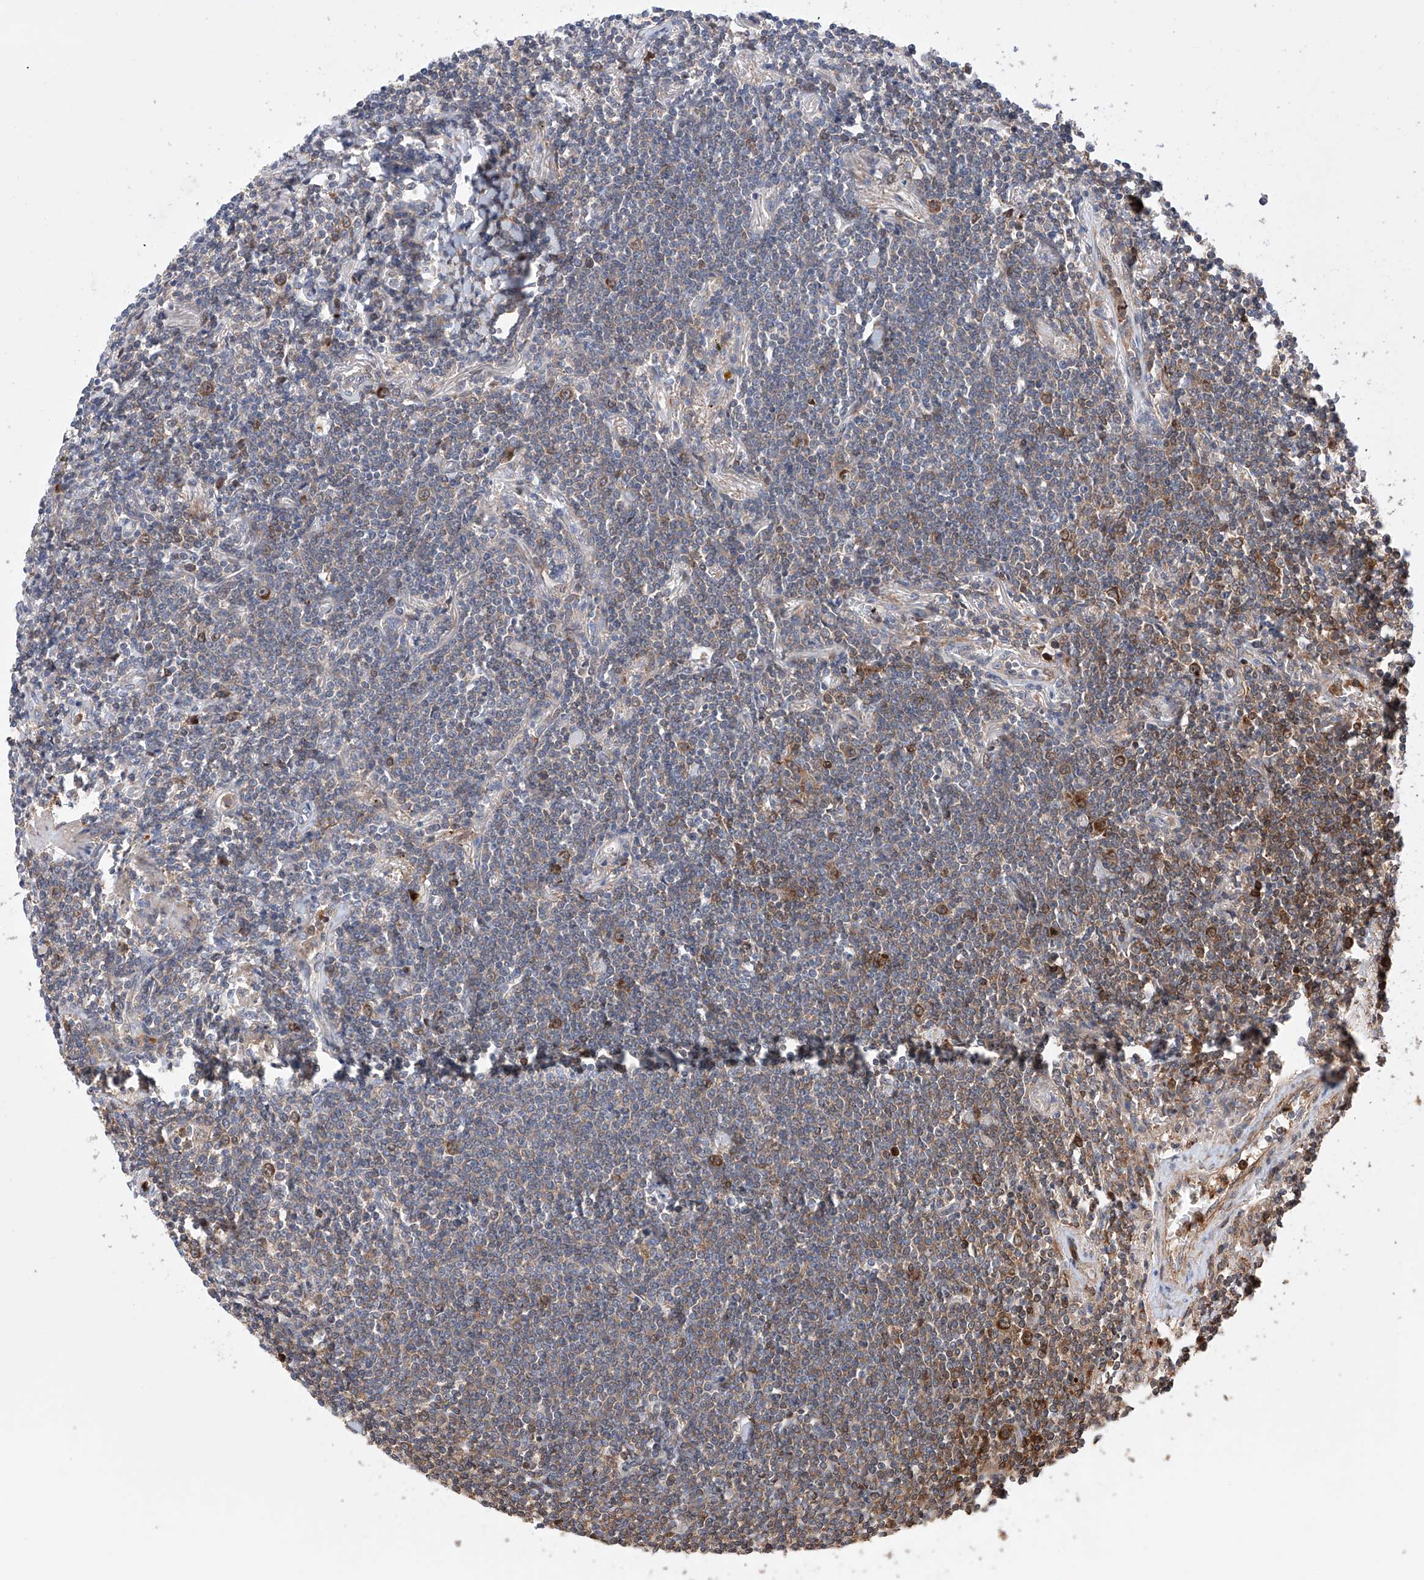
{"staining": {"intensity": "weak", "quantity": "25%-75%", "location": "cytoplasmic/membranous"}, "tissue": "lymphoma", "cell_type": "Tumor cells", "image_type": "cancer", "snomed": [{"axis": "morphology", "description": "Malignant lymphoma, non-Hodgkin's type, Low grade"}, {"axis": "topography", "description": "Lung"}], "caption": "Brown immunohistochemical staining in low-grade malignant lymphoma, non-Hodgkin's type reveals weak cytoplasmic/membranous staining in approximately 25%-75% of tumor cells.", "gene": "TIMM23", "patient": {"sex": "female", "age": 71}}